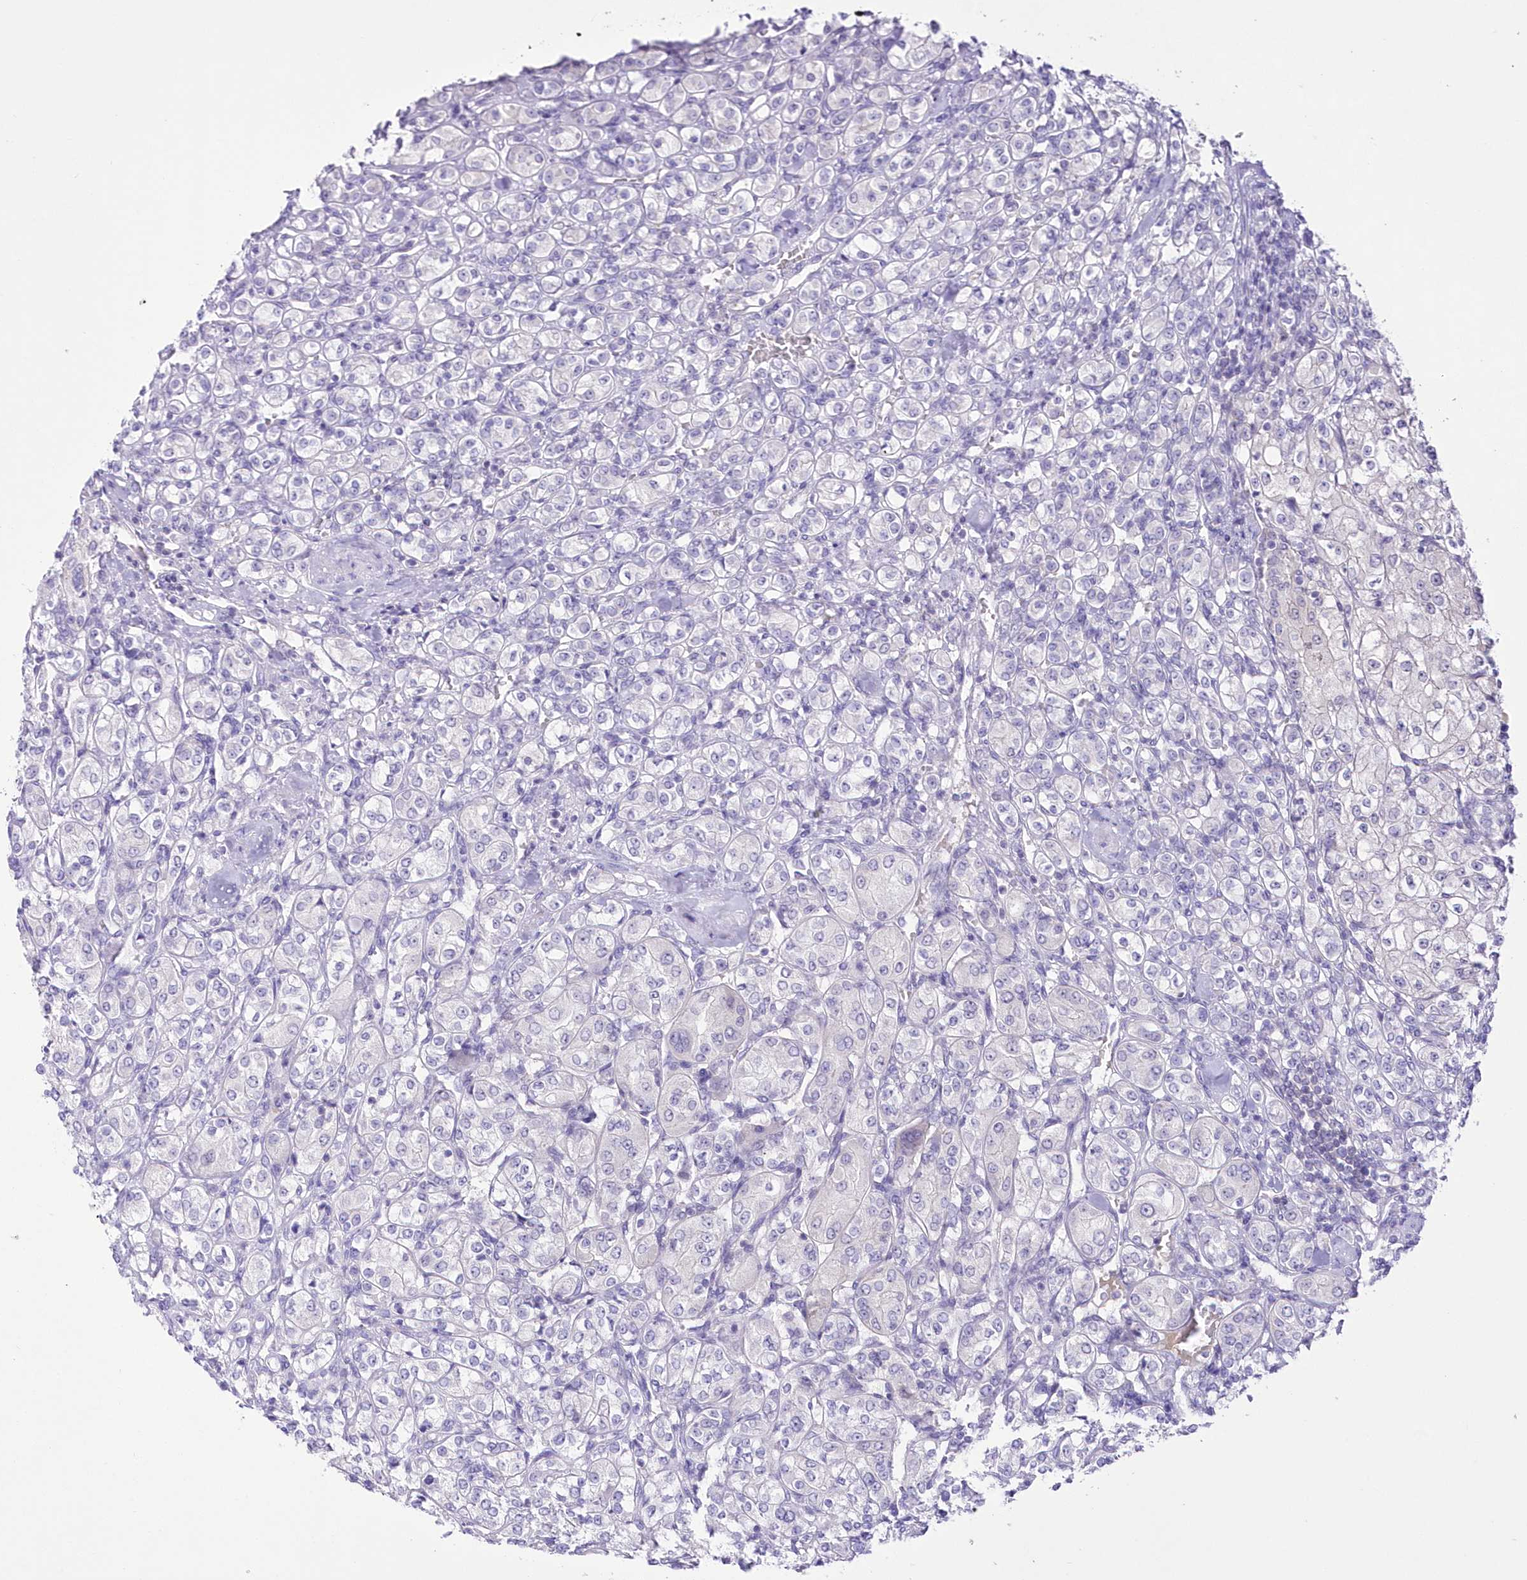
{"staining": {"intensity": "negative", "quantity": "none", "location": "none"}, "tissue": "renal cancer", "cell_type": "Tumor cells", "image_type": "cancer", "snomed": [{"axis": "morphology", "description": "Adenocarcinoma, NOS"}, {"axis": "topography", "description": "Kidney"}], "caption": "High power microscopy image of an IHC micrograph of renal cancer, revealing no significant expression in tumor cells.", "gene": "UBA6", "patient": {"sex": "male", "age": 77}}